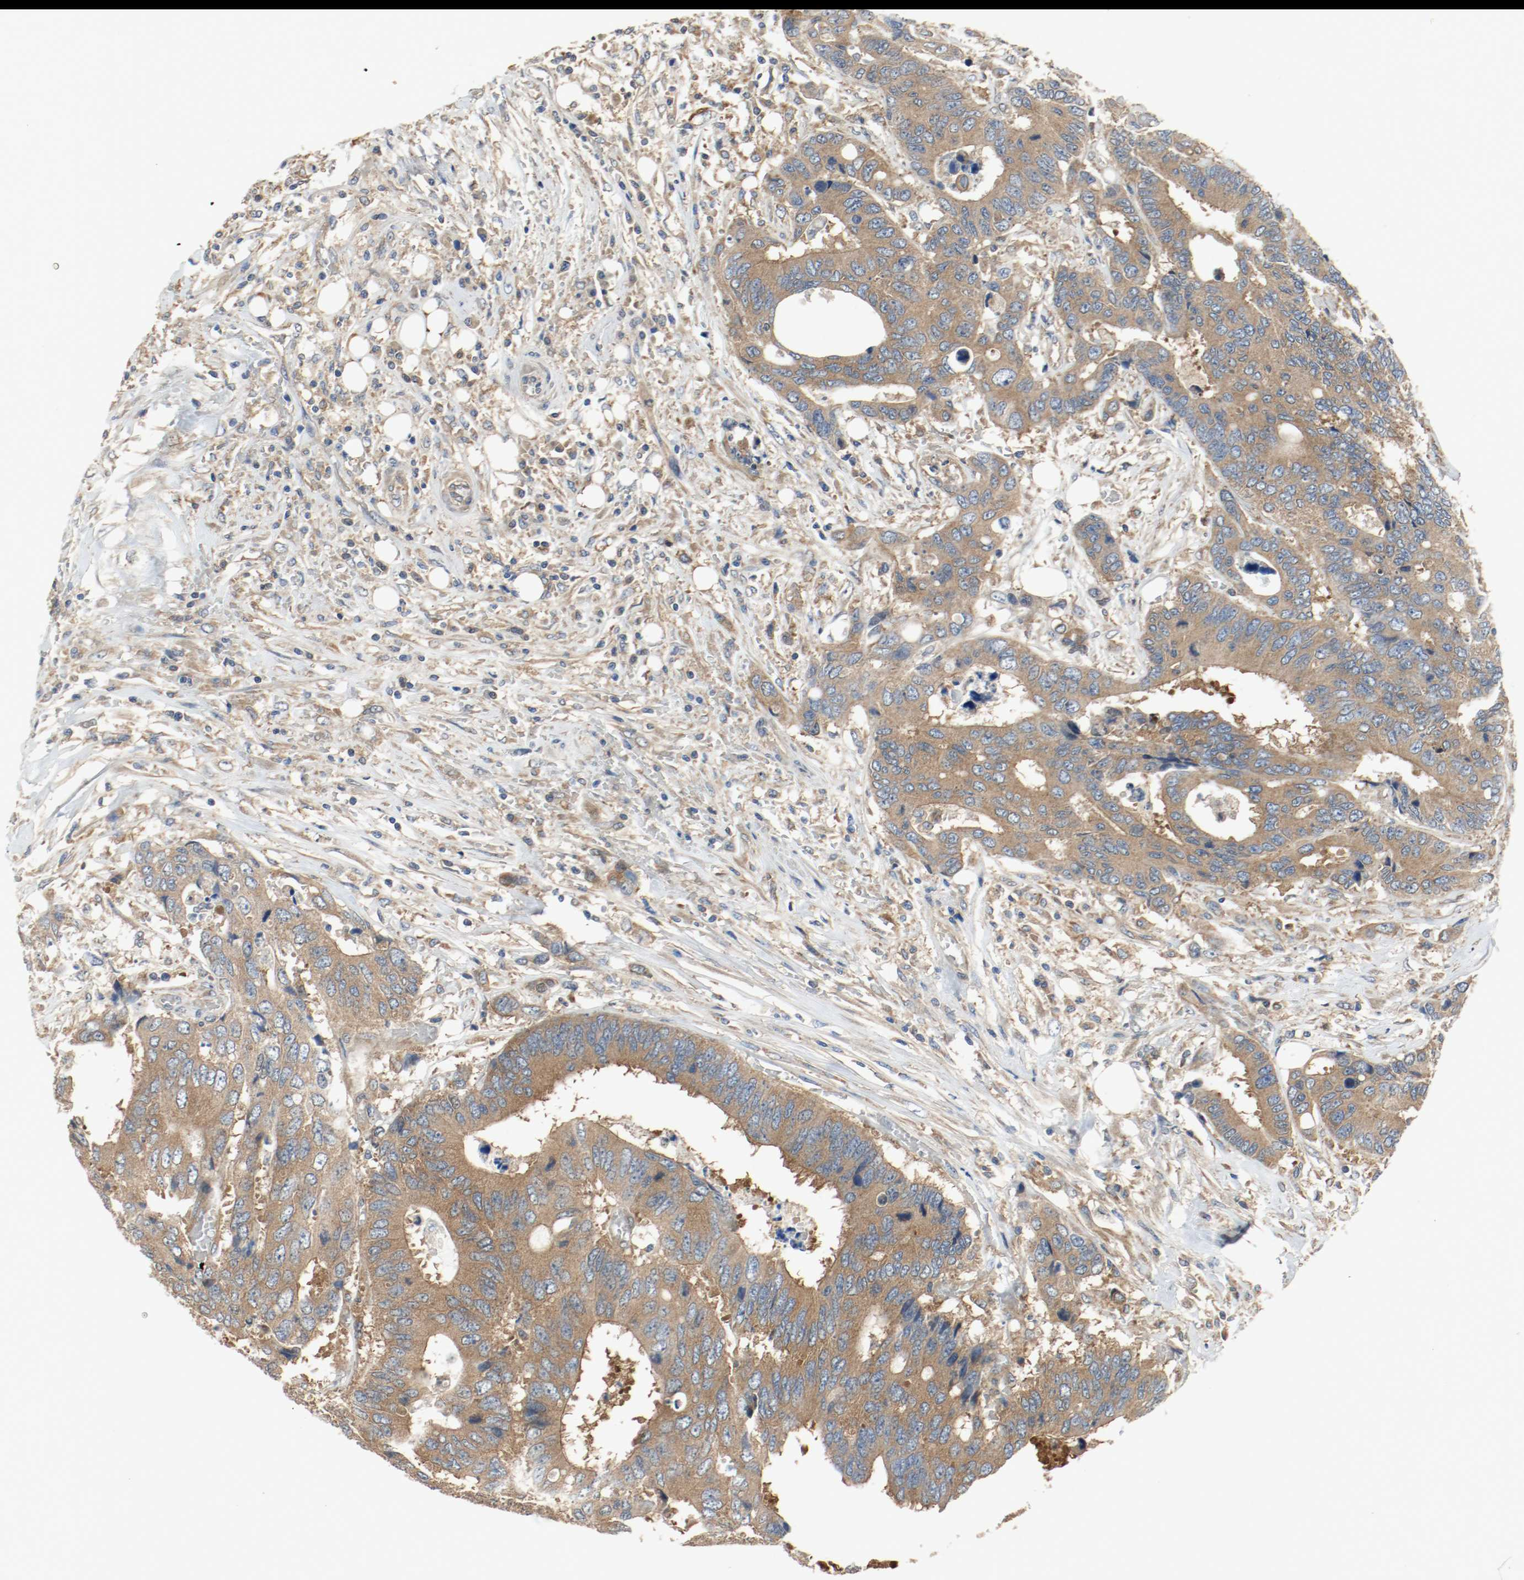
{"staining": {"intensity": "moderate", "quantity": ">75%", "location": "cytoplasmic/membranous"}, "tissue": "colorectal cancer", "cell_type": "Tumor cells", "image_type": "cancer", "snomed": [{"axis": "morphology", "description": "Adenocarcinoma, NOS"}, {"axis": "topography", "description": "Rectum"}], "caption": "Protein expression analysis of human adenocarcinoma (colorectal) reveals moderate cytoplasmic/membranous staining in about >75% of tumor cells. The staining was performed using DAB to visualize the protein expression in brown, while the nuclei were stained in blue with hematoxylin (Magnification: 20x).", "gene": "HGS", "patient": {"sex": "male", "age": 55}}